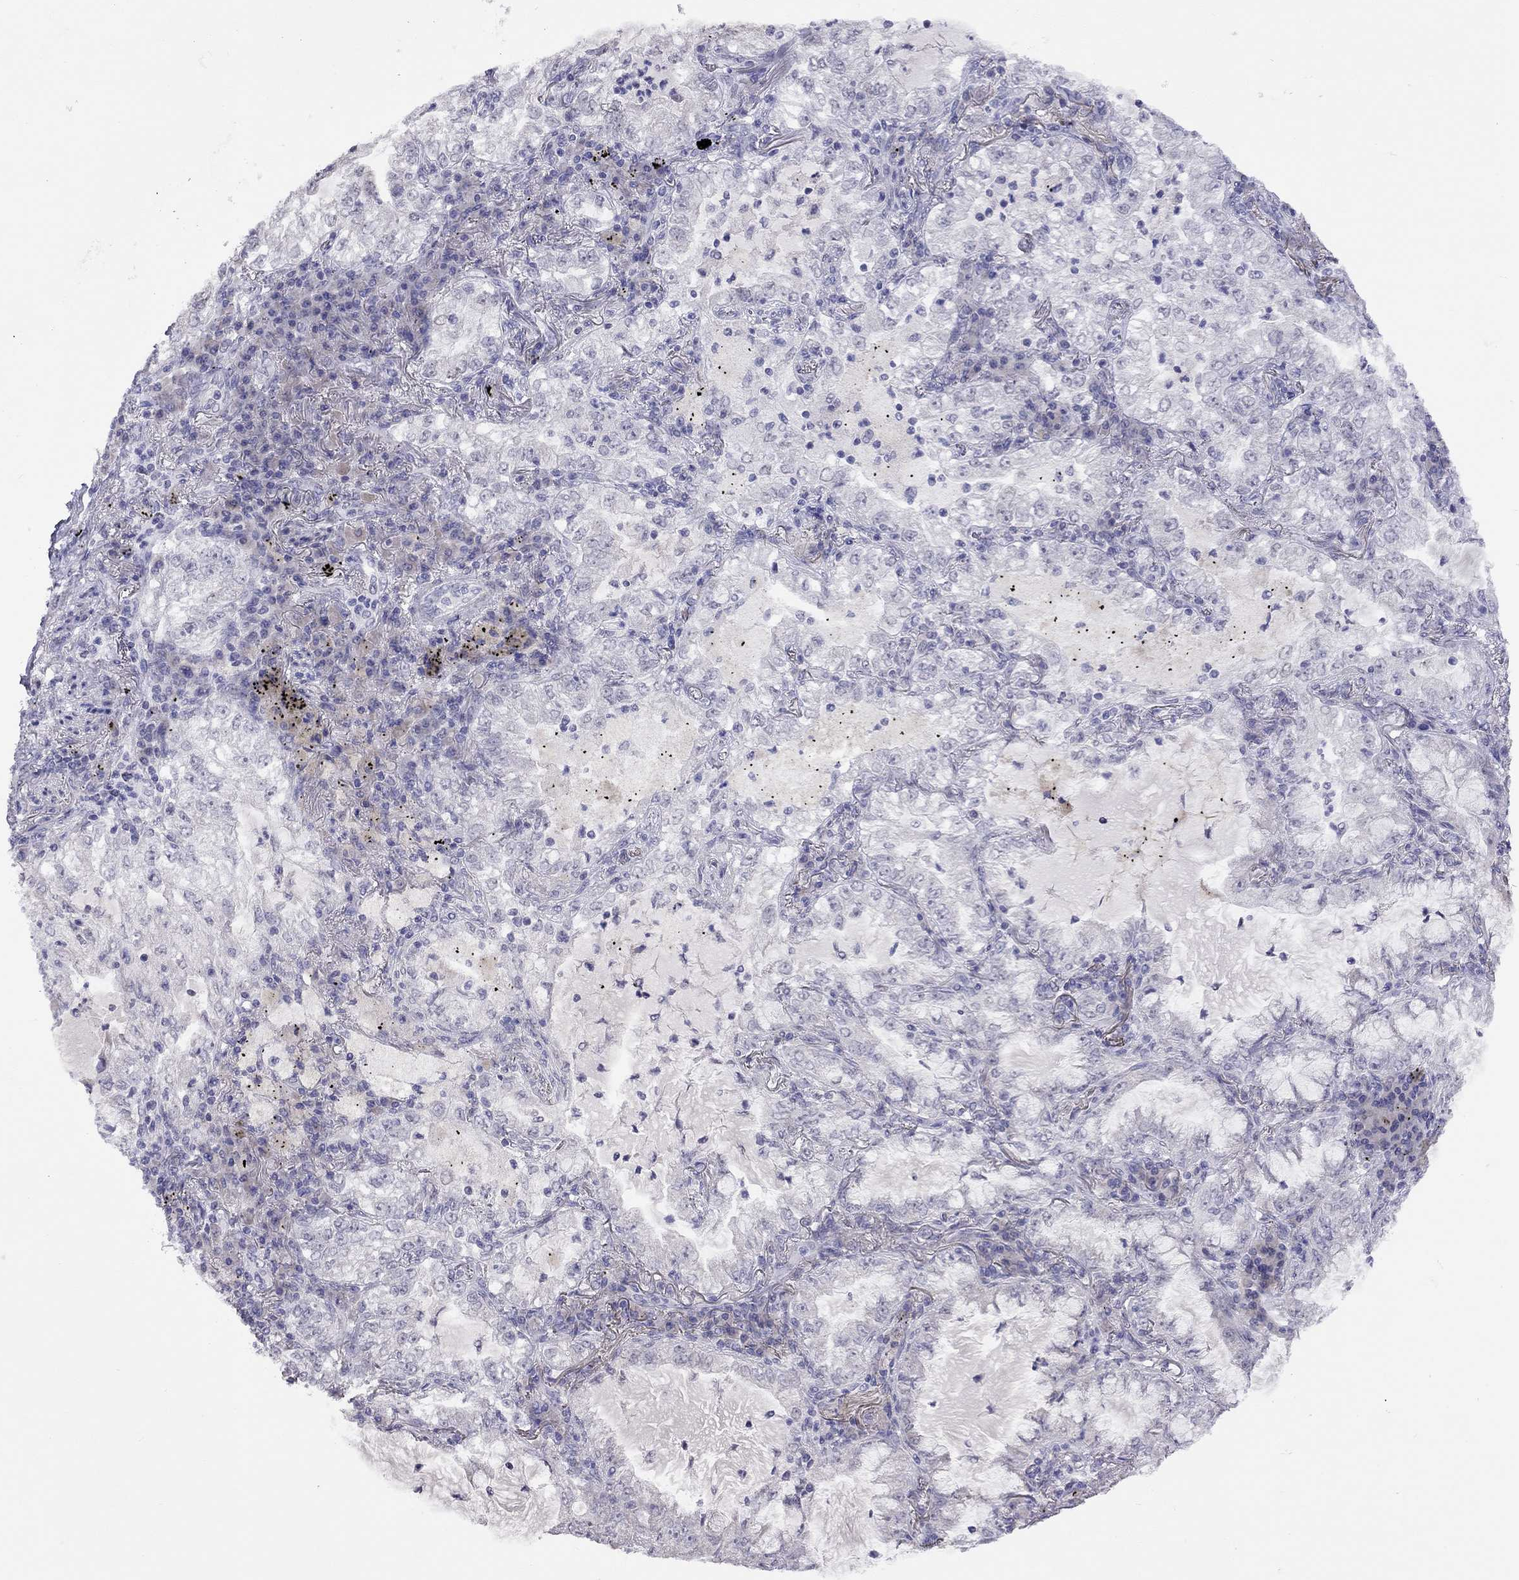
{"staining": {"intensity": "negative", "quantity": "none", "location": "none"}, "tissue": "lung cancer", "cell_type": "Tumor cells", "image_type": "cancer", "snomed": [{"axis": "morphology", "description": "Adenocarcinoma, NOS"}, {"axis": "topography", "description": "Lung"}], "caption": "Human lung cancer (adenocarcinoma) stained for a protein using IHC shows no expression in tumor cells.", "gene": "HES5", "patient": {"sex": "female", "age": 73}}